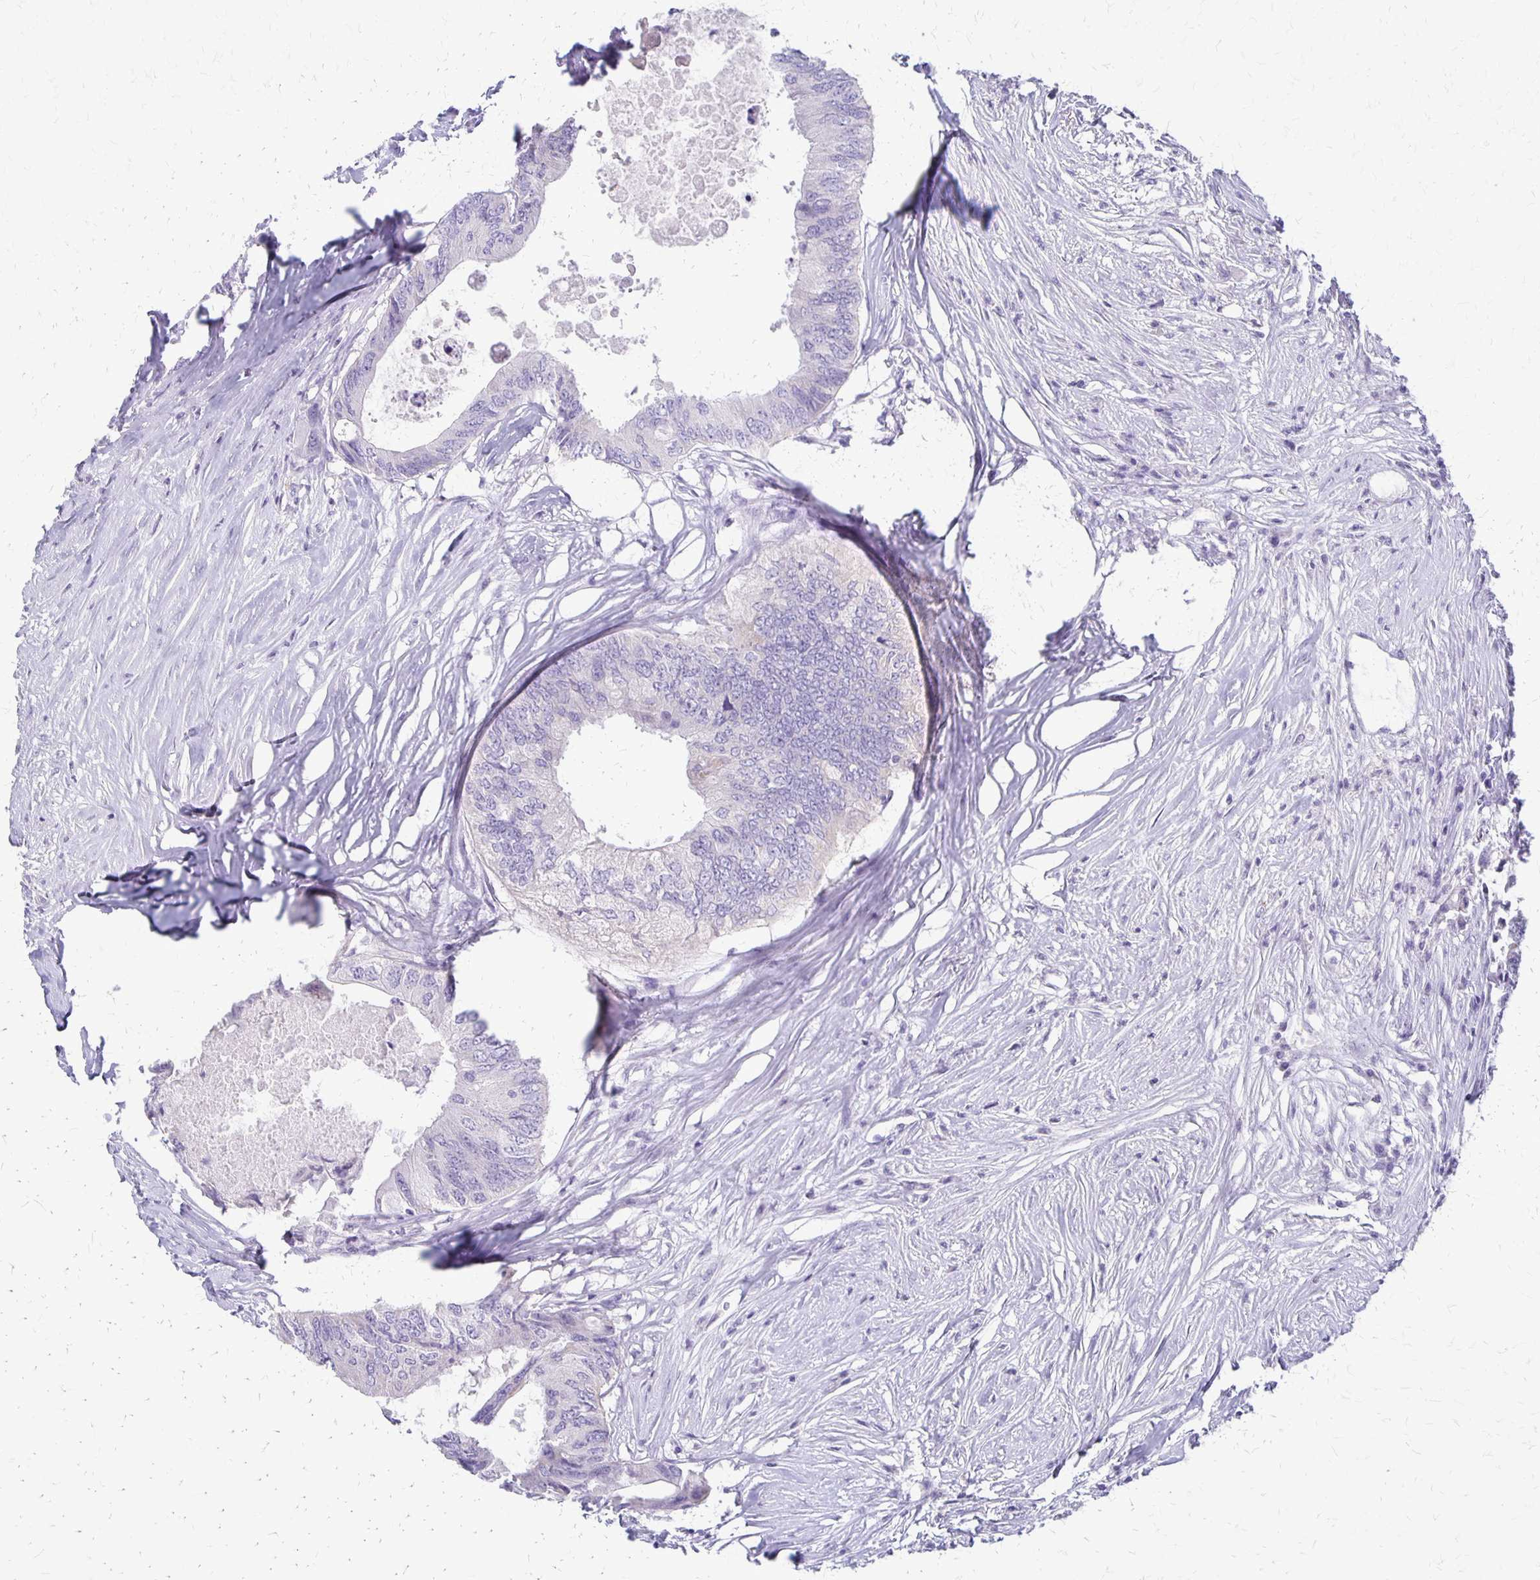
{"staining": {"intensity": "negative", "quantity": "none", "location": "none"}, "tissue": "colorectal cancer", "cell_type": "Tumor cells", "image_type": "cancer", "snomed": [{"axis": "morphology", "description": "Adenocarcinoma, NOS"}, {"axis": "topography", "description": "Colon"}], "caption": "Immunohistochemical staining of colorectal adenocarcinoma reveals no significant positivity in tumor cells.", "gene": "RHOC", "patient": {"sex": "male", "age": 71}}